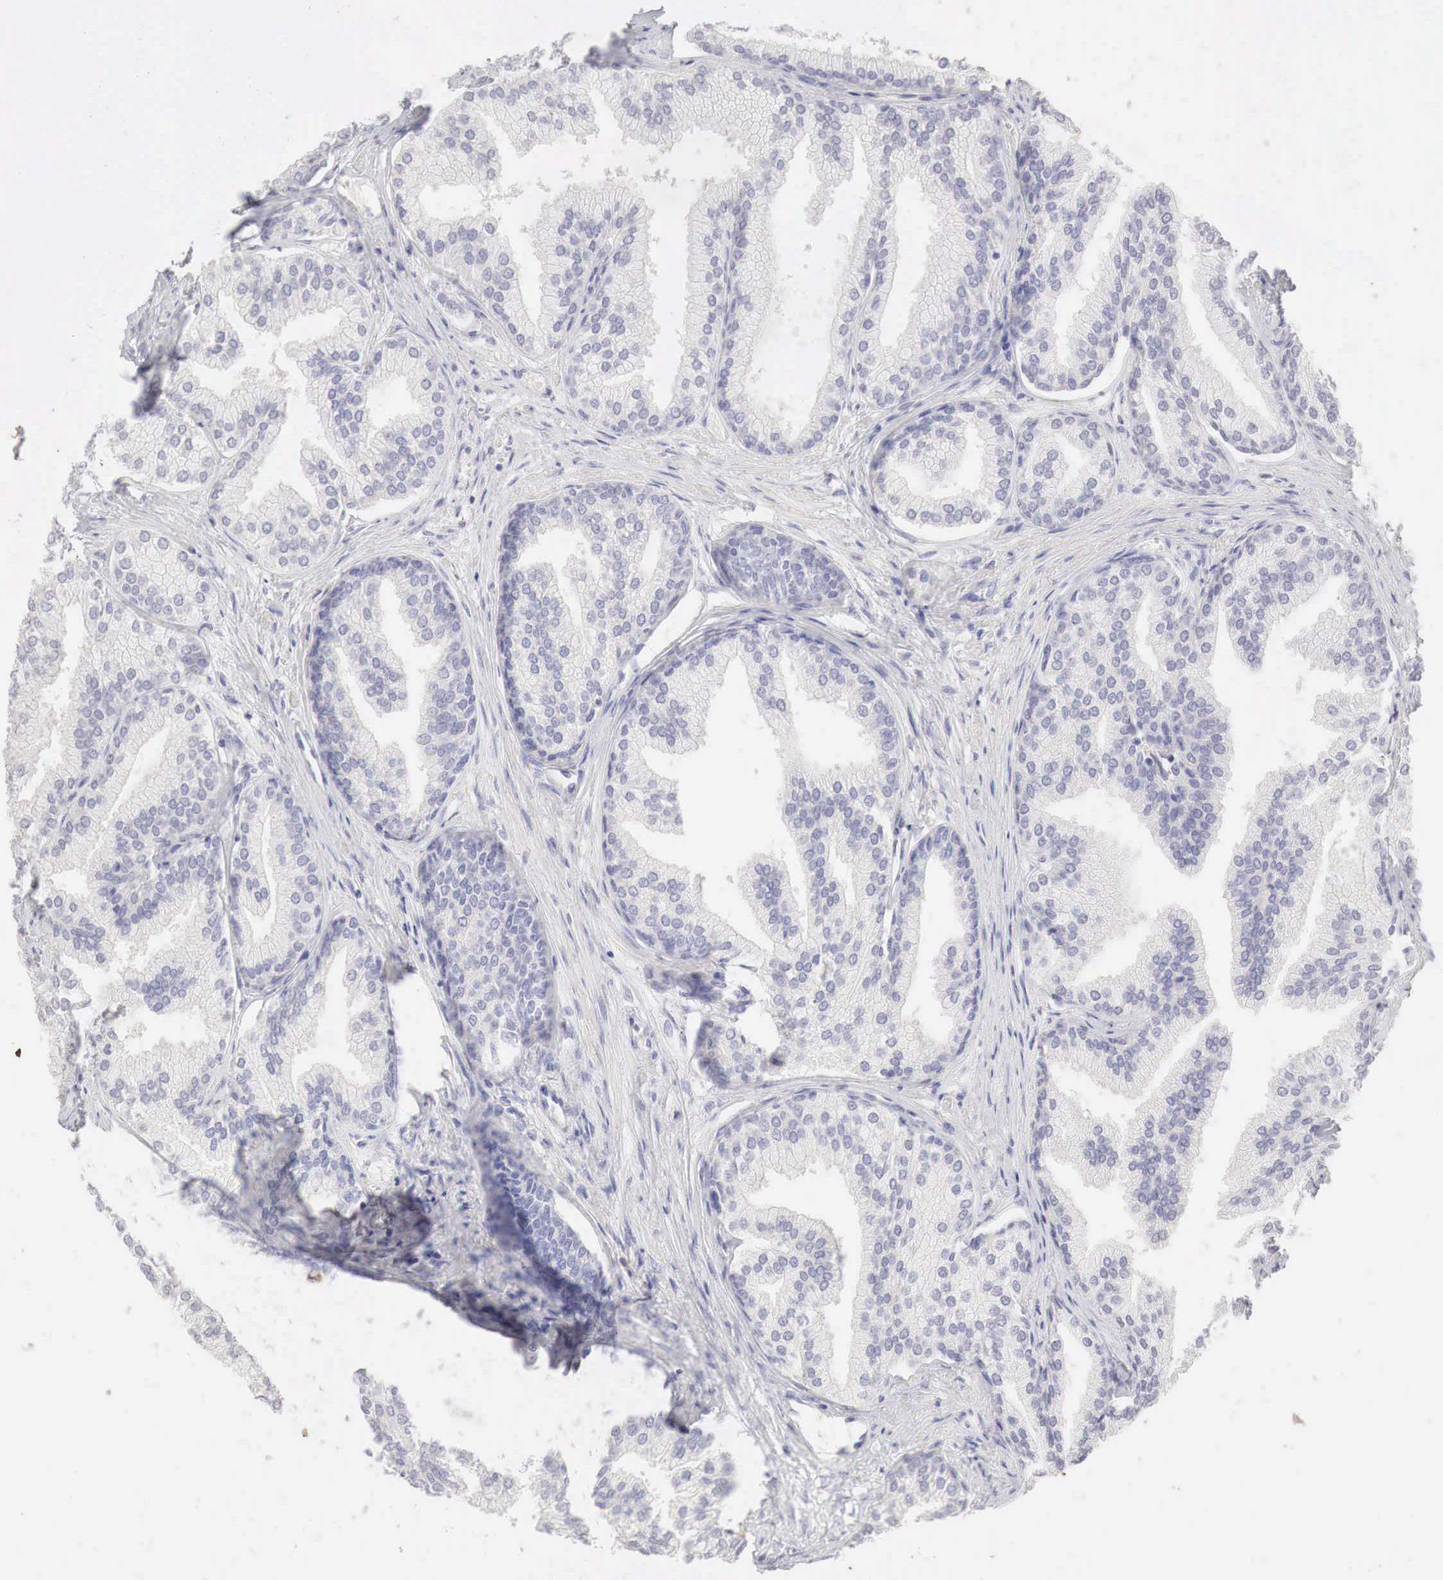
{"staining": {"intensity": "negative", "quantity": "none", "location": "none"}, "tissue": "prostate", "cell_type": "Glandular cells", "image_type": "normal", "snomed": [{"axis": "morphology", "description": "Normal tissue, NOS"}, {"axis": "topography", "description": "Prostate"}], "caption": "A high-resolution histopathology image shows IHC staining of normal prostate, which demonstrates no significant expression in glandular cells. (DAB (3,3'-diaminobenzidine) immunohistochemistry (IHC) visualized using brightfield microscopy, high magnification).", "gene": "OTC", "patient": {"sex": "male", "age": 68}}